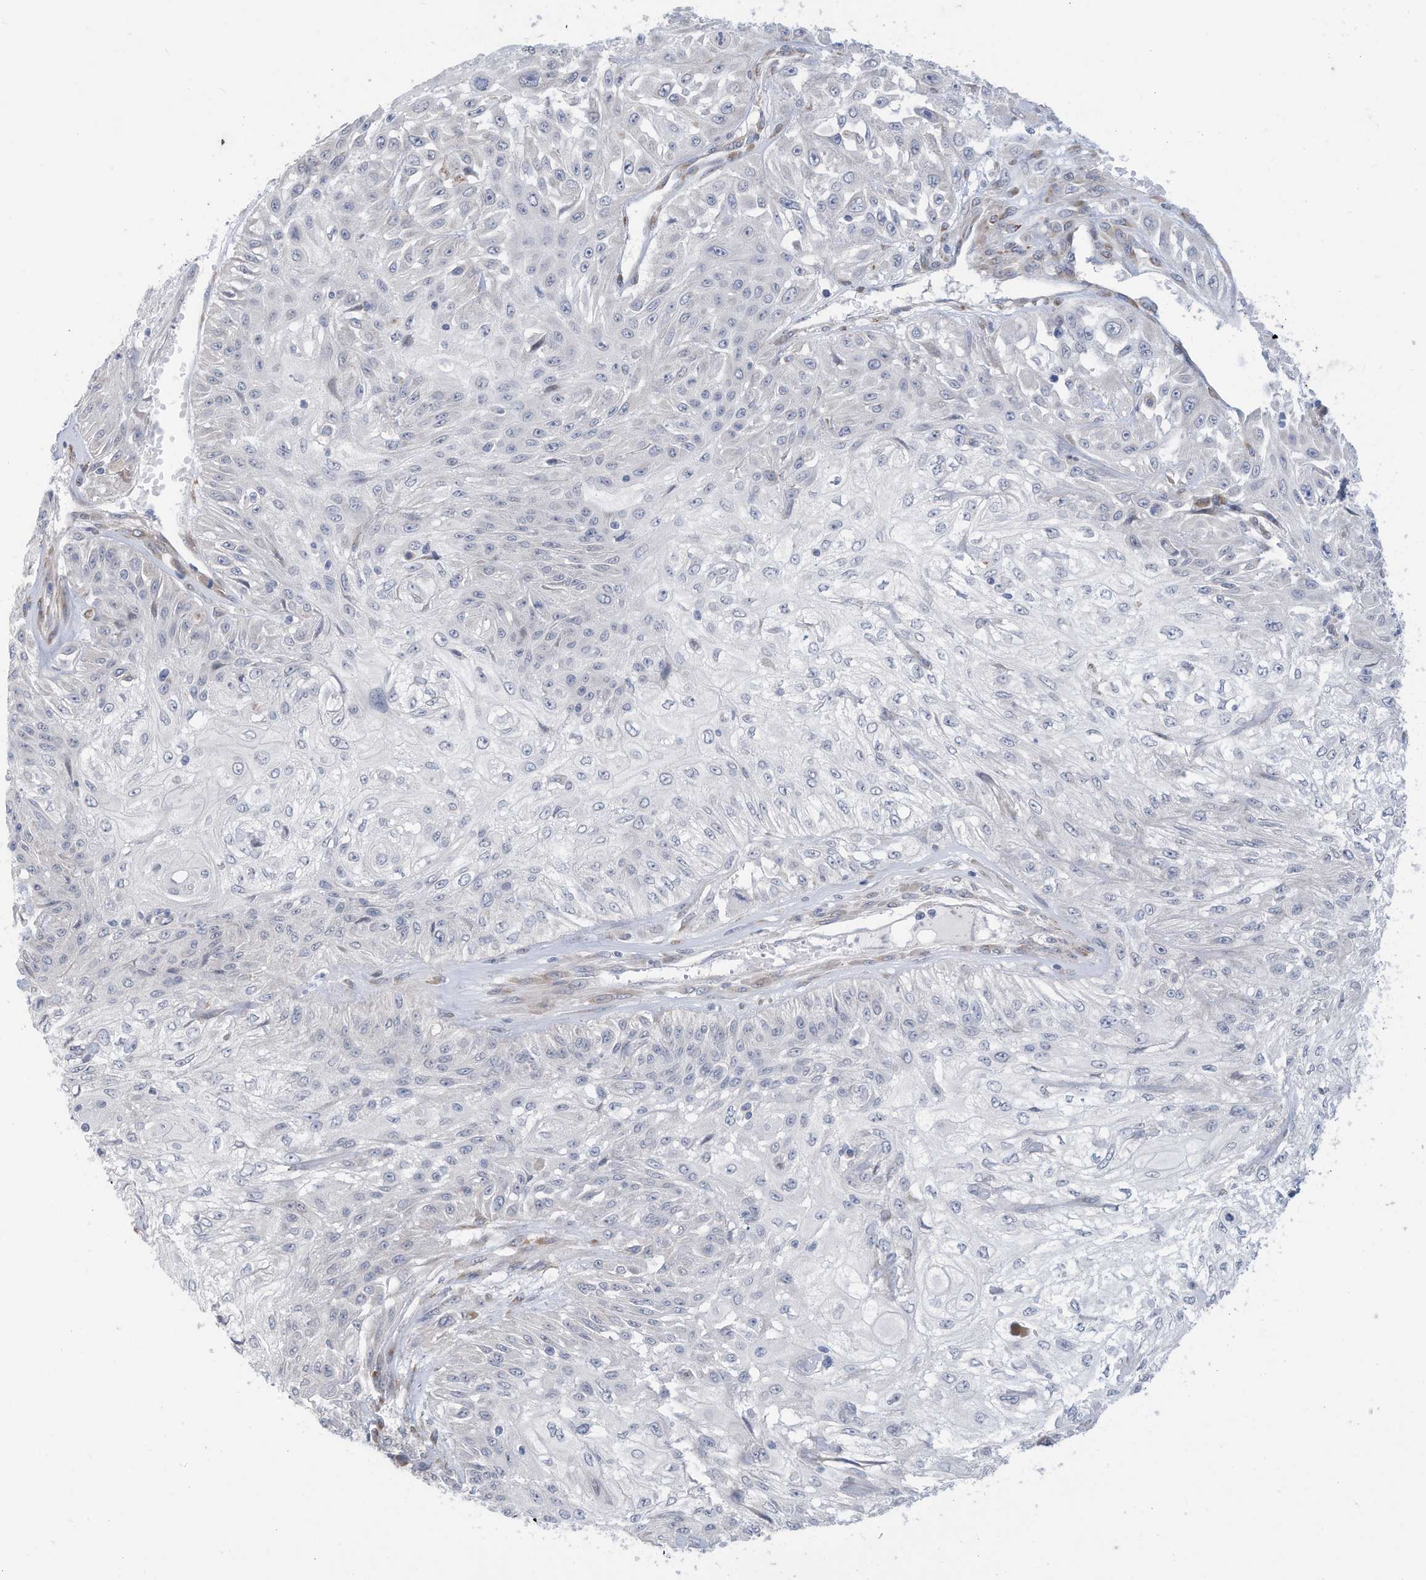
{"staining": {"intensity": "negative", "quantity": "none", "location": "none"}, "tissue": "skin cancer", "cell_type": "Tumor cells", "image_type": "cancer", "snomed": [{"axis": "morphology", "description": "Squamous cell carcinoma, NOS"}, {"axis": "morphology", "description": "Squamous cell carcinoma, metastatic, NOS"}, {"axis": "topography", "description": "Skin"}, {"axis": "topography", "description": "Lymph node"}], "caption": "An IHC image of skin squamous cell carcinoma is shown. There is no staining in tumor cells of skin squamous cell carcinoma.", "gene": "ZNF292", "patient": {"sex": "male", "age": 75}}